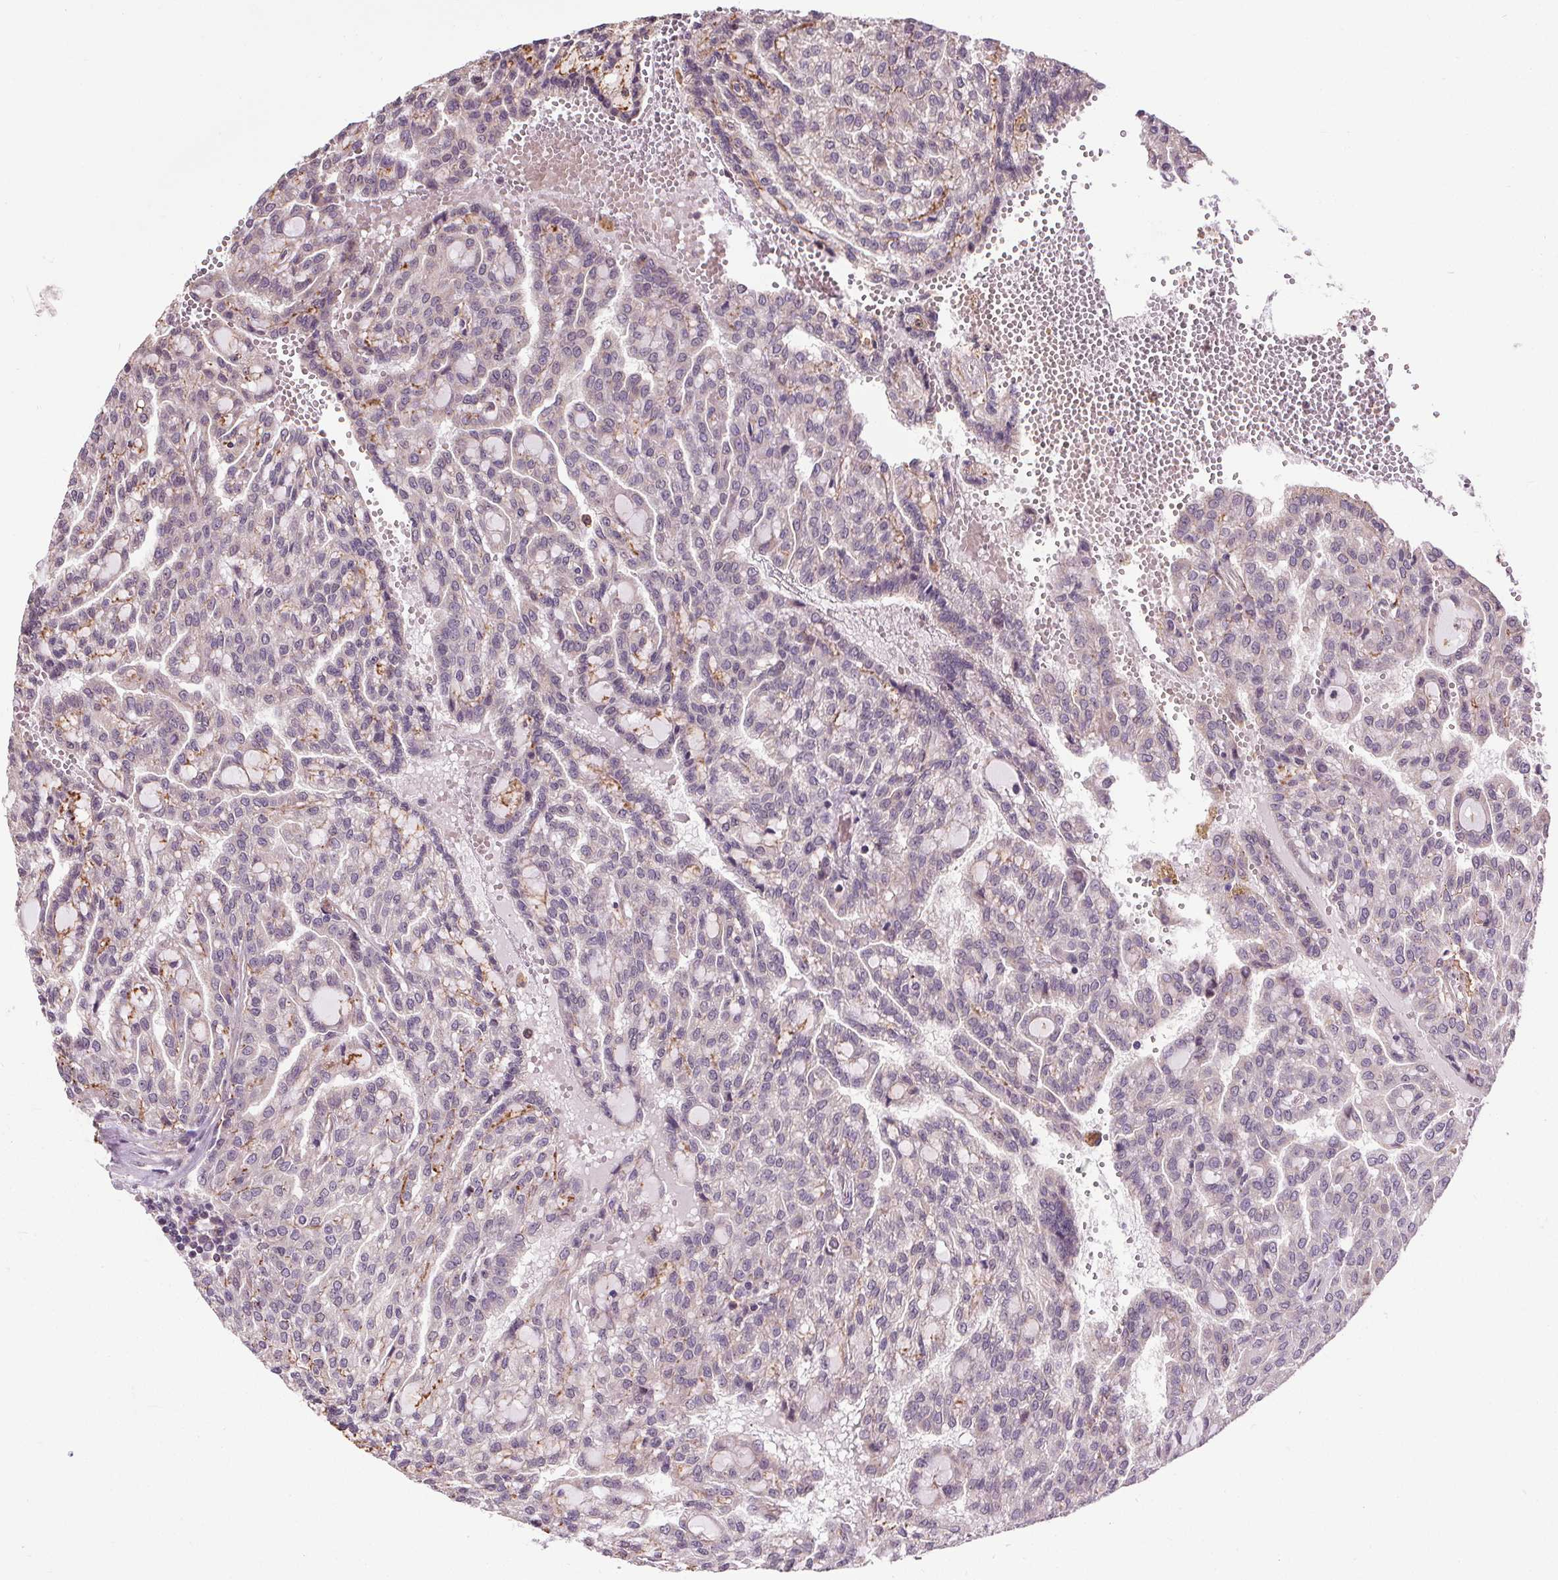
{"staining": {"intensity": "negative", "quantity": "none", "location": "none"}, "tissue": "renal cancer", "cell_type": "Tumor cells", "image_type": "cancer", "snomed": [{"axis": "morphology", "description": "Adenocarcinoma, NOS"}, {"axis": "topography", "description": "Kidney"}], "caption": "Renal adenocarcinoma was stained to show a protein in brown. There is no significant expression in tumor cells.", "gene": "KIAA0232", "patient": {"sex": "male", "age": 63}}